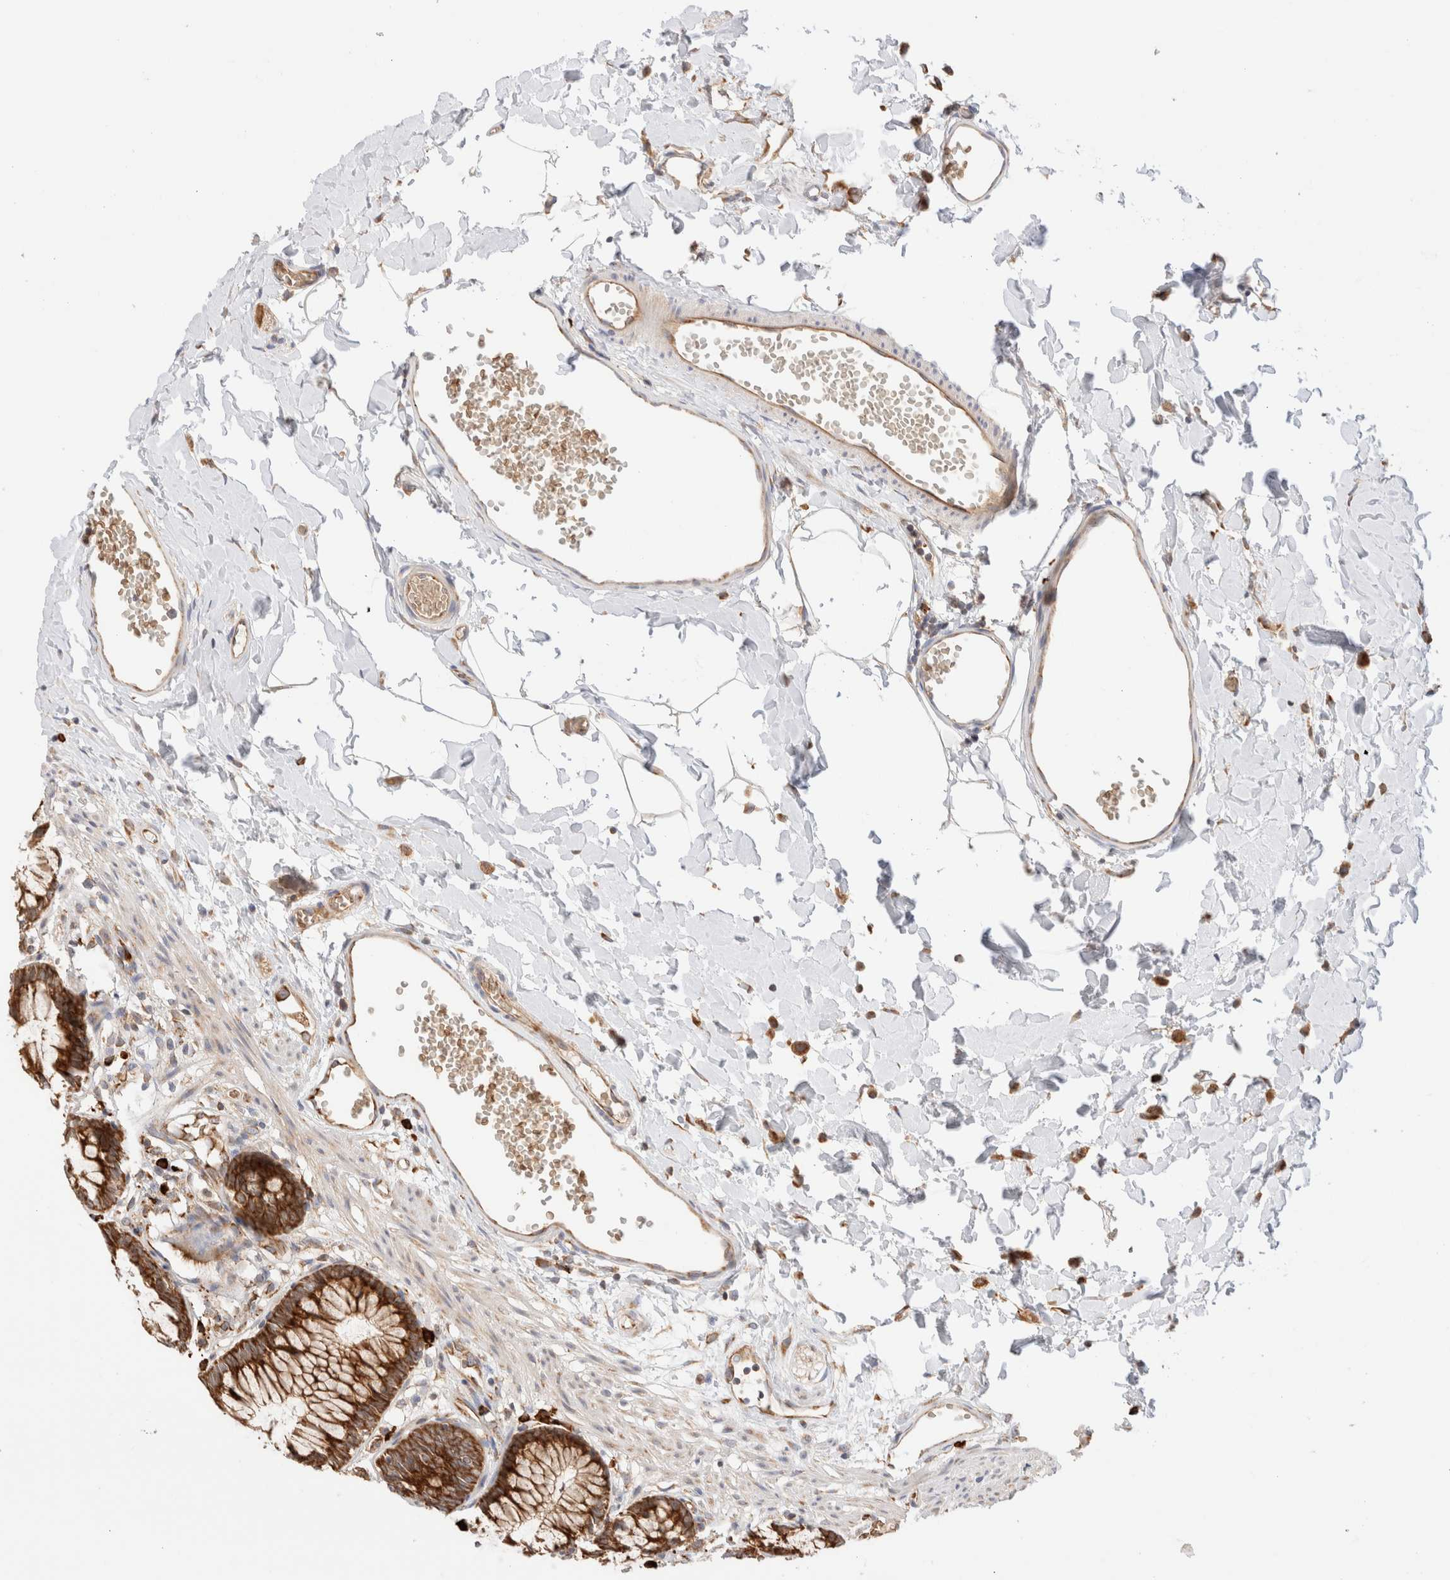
{"staining": {"intensity": "moderate", "quantity": "25%-75%", "location": "cytoplasmic/membranous"}, "tissue": "colon", "cell_type": "Endothelial cells", "image_type": "normal", "snomed": [{"axis": "morphology", "description": "Normal tissue, NOS"}, {"axis": "topography", "description": "Colon"}], "caption": "Immunohistochemical staining of unremarkable human colon exhibits moderate cytoplasmic/membranous protein staining in approximately 25%-75% of endothelial cells.", "gene": "UTS2B", "patient": {"sex": "male", "age": 14}}